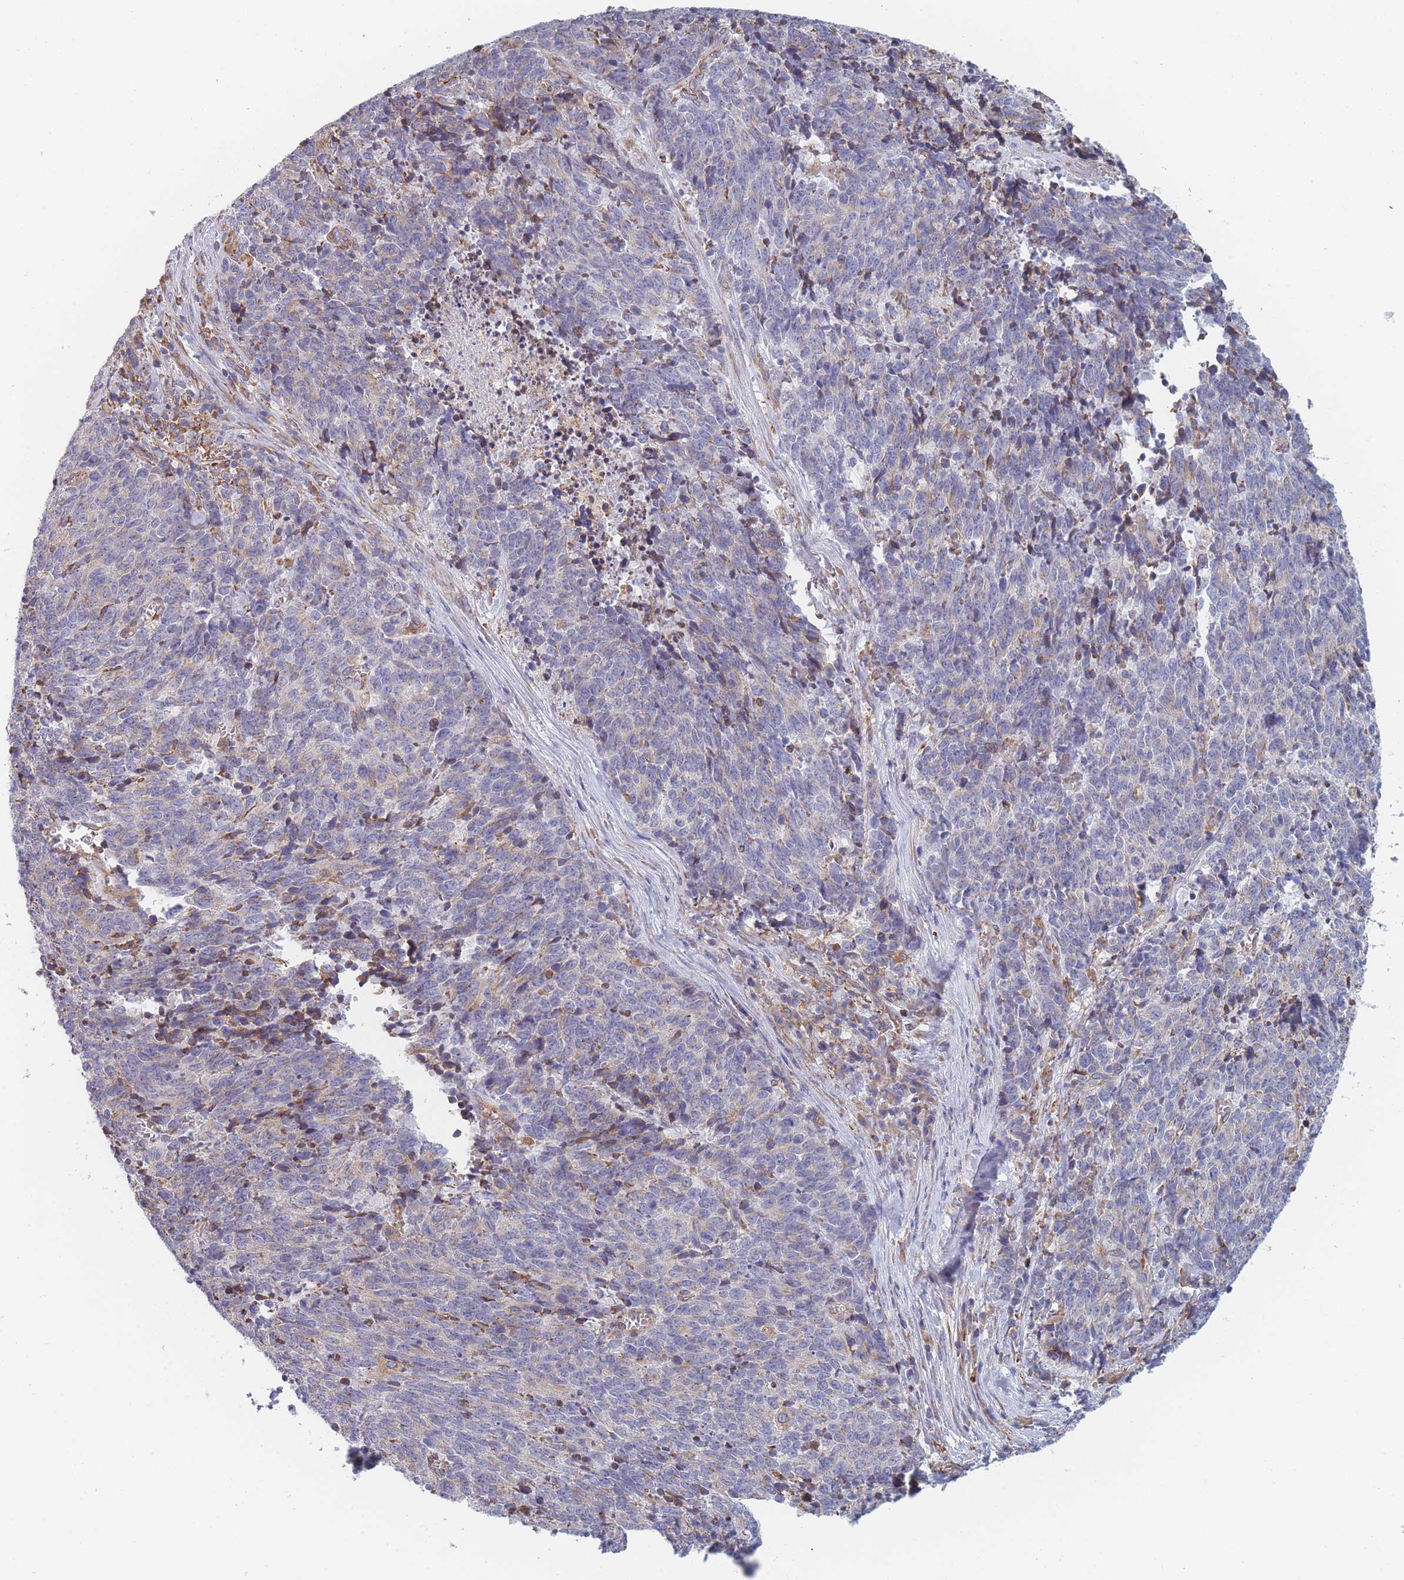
{"staining": {"intensity": "weak", "quantity": "<25%", "location": "cytoplasmic/membranous"}, "tissue": "cervical cancer", "cell_type": "Tumor cells", "image_type": "cancer", "snomed": [{"axis": "morphology", "description": "Squamous cell carcinoma, NOS"}, {"axis": "topography", "description": "Cervix"}], "caption": "This is an IHC photomicrograph of cervical squamous cell carcinoma. There is no staining in tumor cells.", "gene": "OR7C2", "patient": {"sex": "female", "age": 29}}